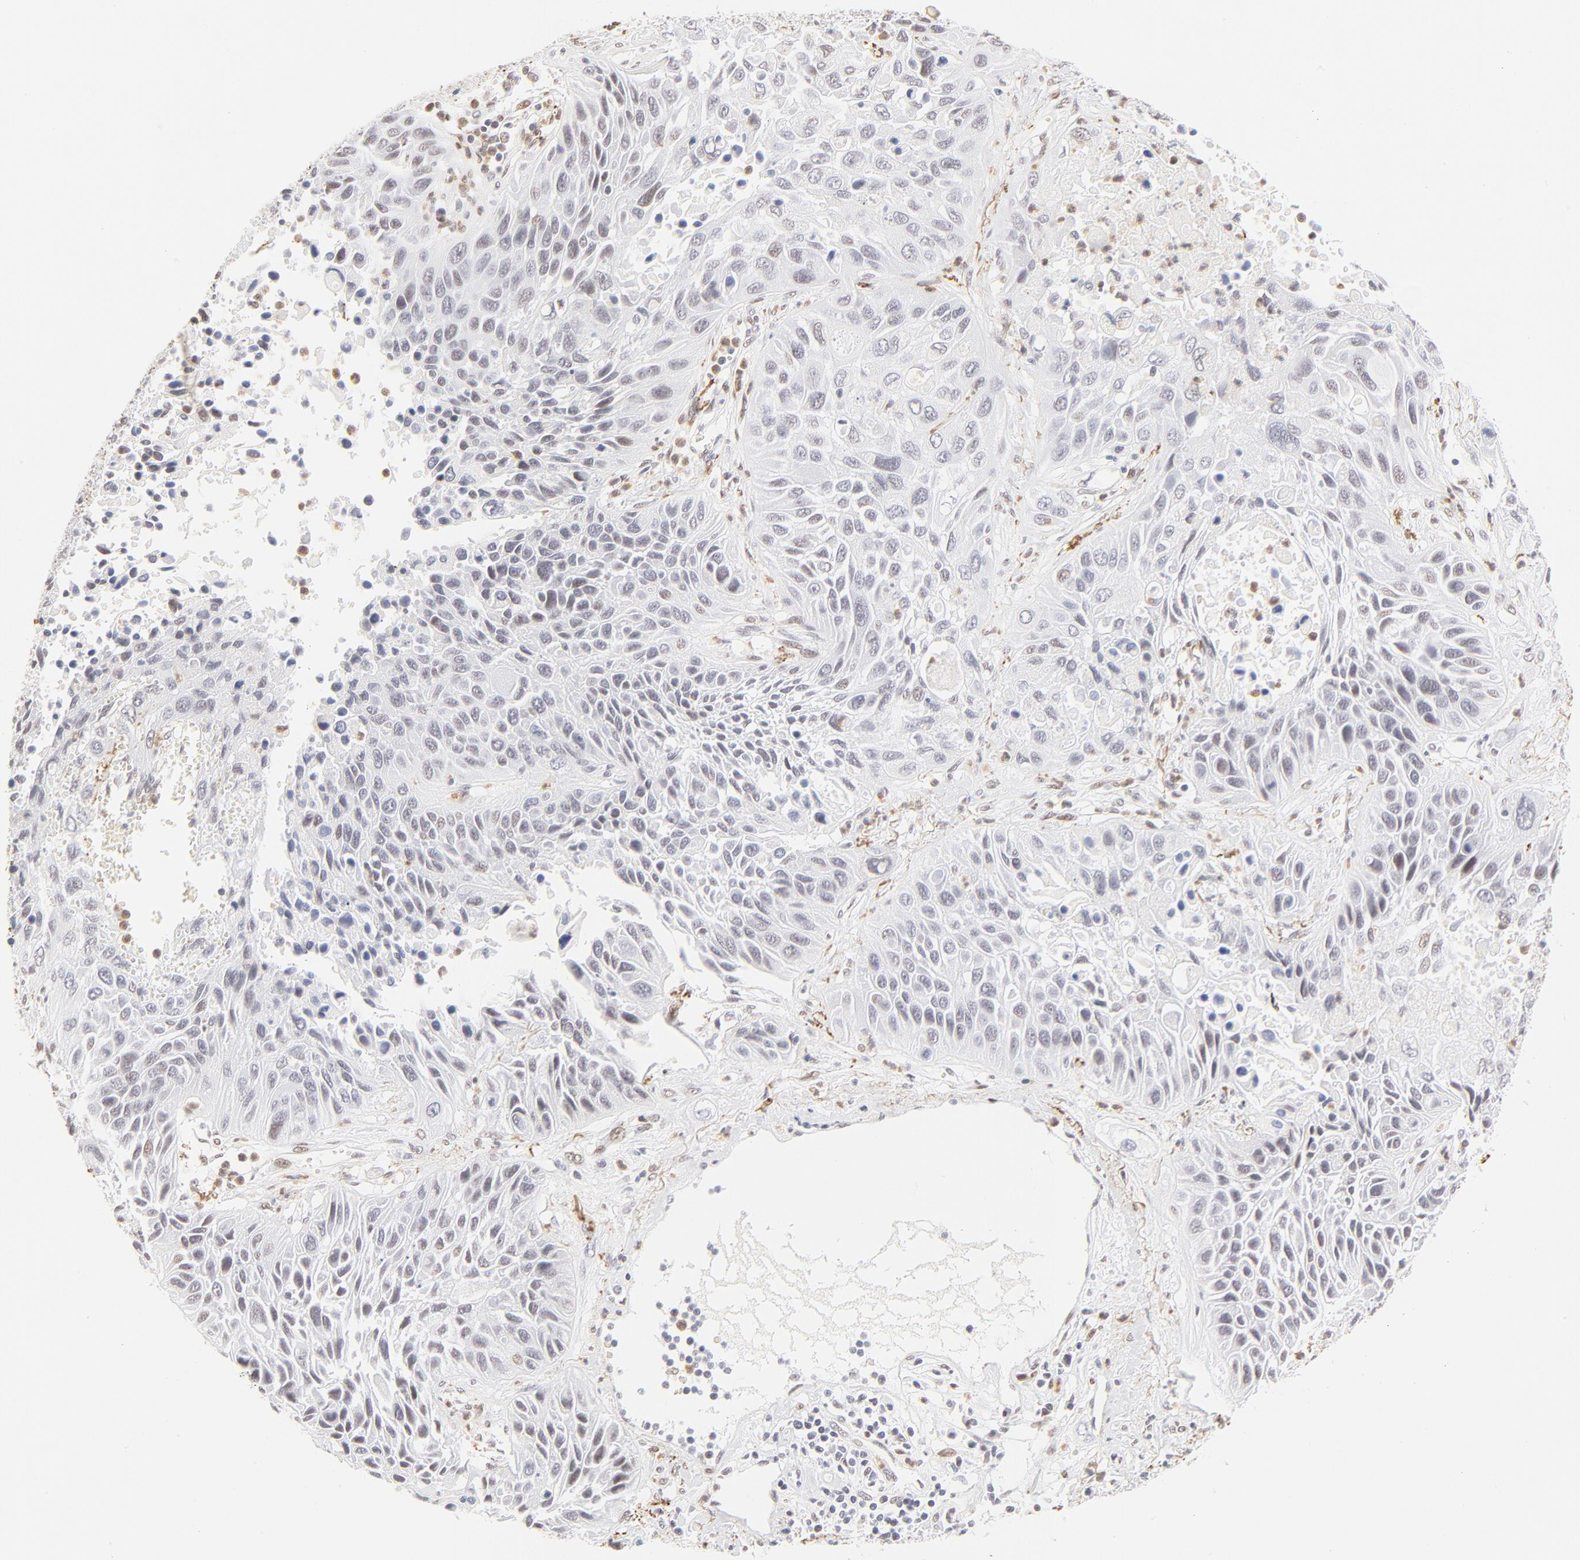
{"staining": {"intensity": "weak", "quantity": "<25%", "location": "nuclear"}, "tissue": "lung cancer", "cell_type": "Tumor cells", "image_type": "cancer", "snomed": [{"axis": "morphology", "description": "Squamous cell carcinoma, NOS"}, {"axis": "topography", "description": "Lung"}], "caption": "Lung cancer (squamous cell carcinoma) was stained to show a protein in brown. There is no significant expression in tumor cells.", "gene": "PBX1", "patient": {"sex": "female", "age": 76}}